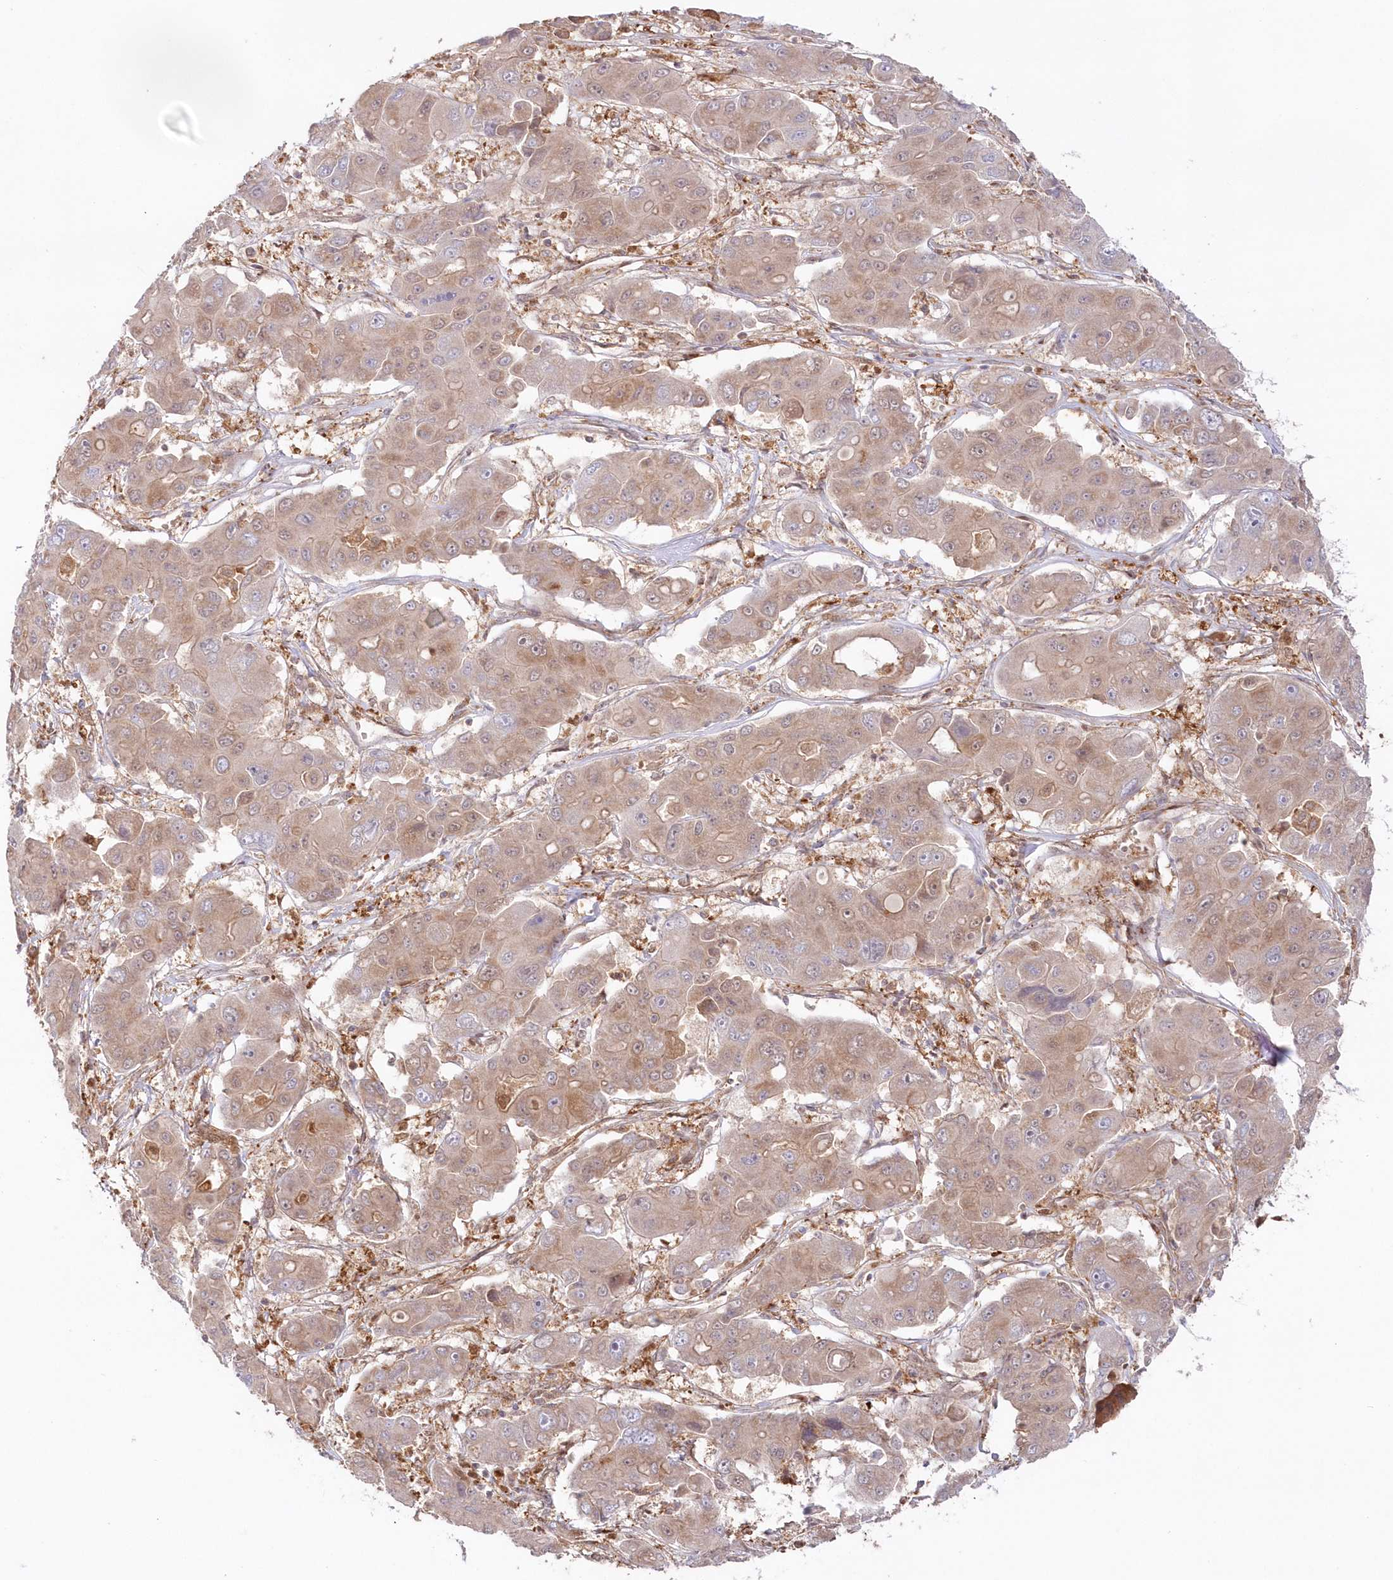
{"staining": {"intensity": "weak", "quantity": ">75%", "location": "cytoplasmic/membranous"}, "tissue": "liver cancer", "cell_type": "Tumor cells", "image_type": "cancer", "snomed": [{"axis": "morphology", "description": "Cholangiocarcinoma"}, {"axis": "topography", "description": "Liver"}], "caption": "The histopathology image displays staining of liver cancer, revealing weak cytoplasmic/membranous protein staining (brown color) within tumor cells.", "gene": "GBE1", "patient": {"sex": "male", "age": 67}}